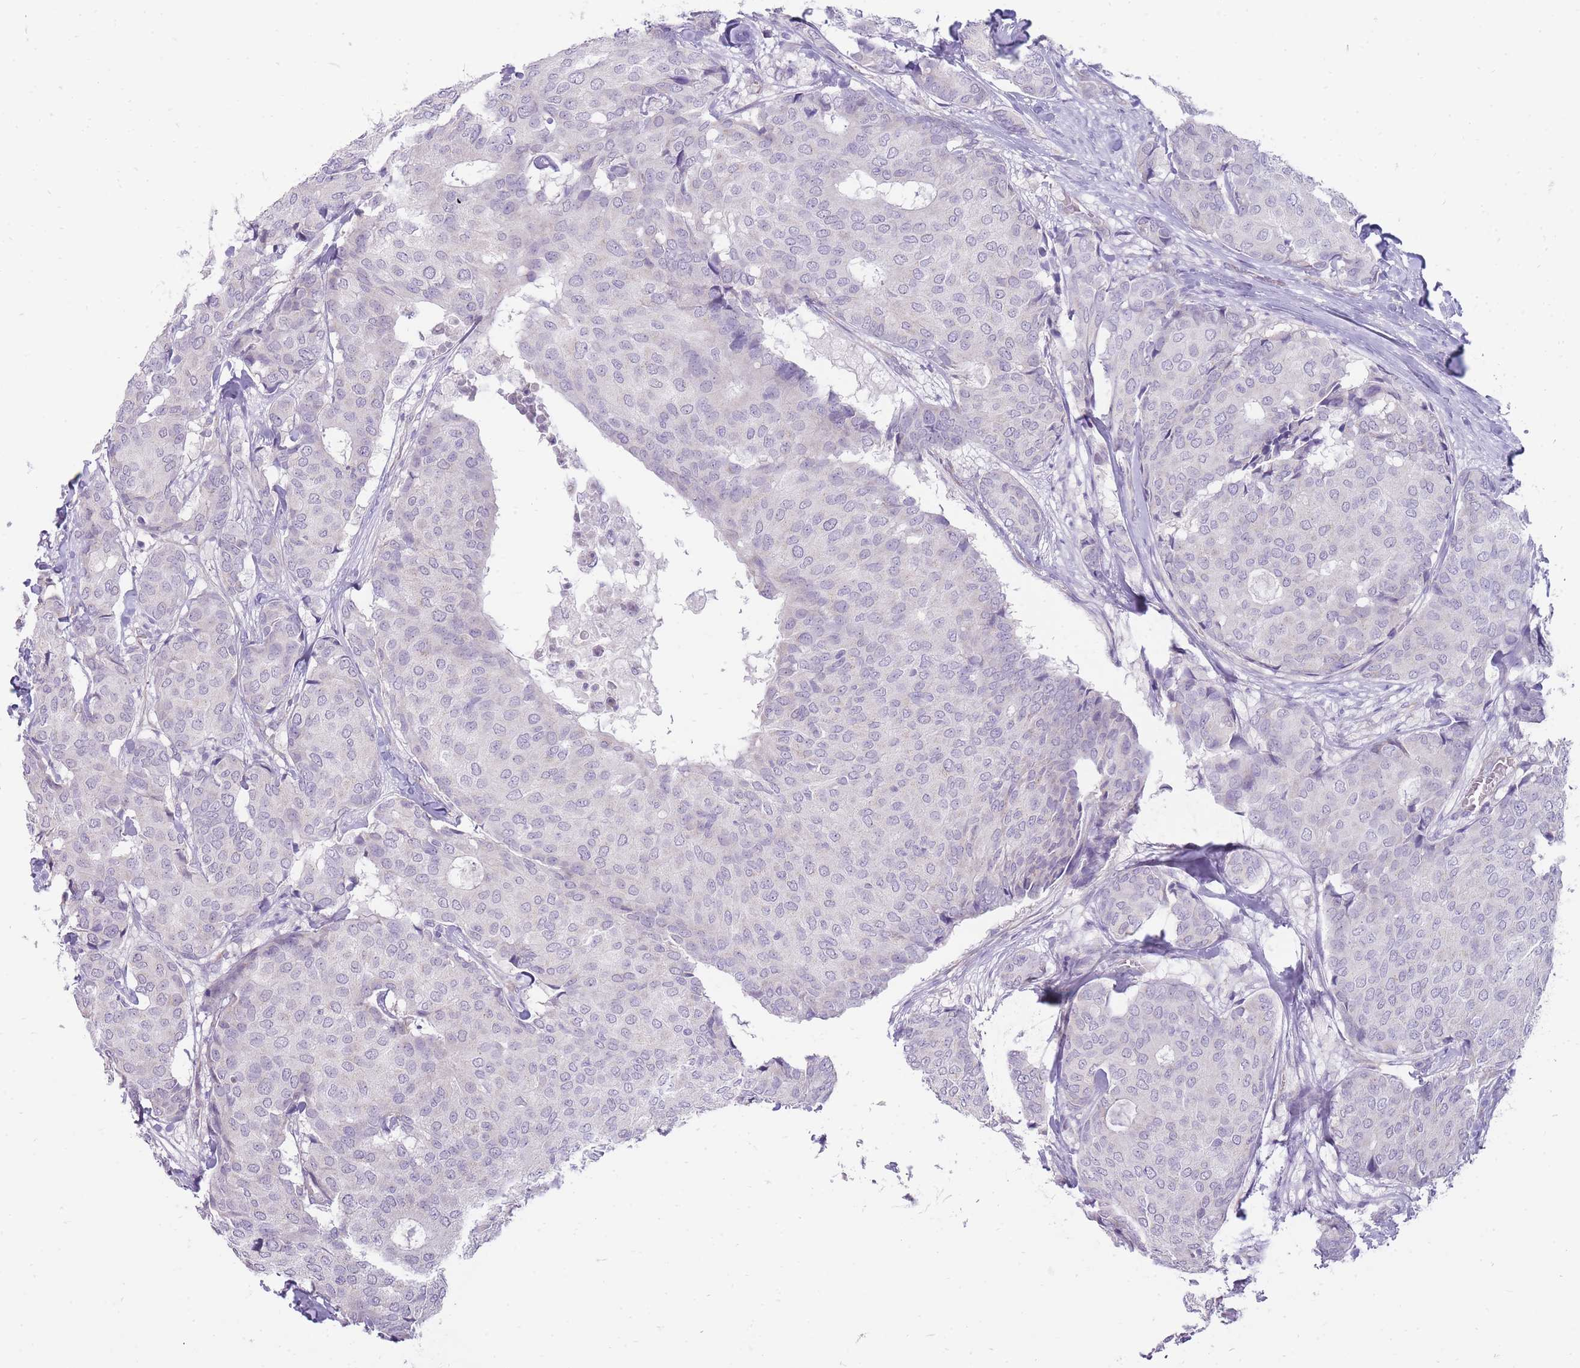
{"staining": {"intensity": "negative", "quantity": "none", "location": "none"}, "tissue": "breast cancer", "cell_type": "Tumor cells", "image_type": "cancer", "snomed": [{"axis": "morphology", "description": "Duct carcinoma"}, {"axis": "topography", "description": "Breast"}], "caption": "A photomicrograph of infiltrating ductal carcinoma (breast) stained for a protein exhibits no brown staining in tumor cells.", "gene": "ERICH4", "patient": {"sex": "female", "age": 75}}